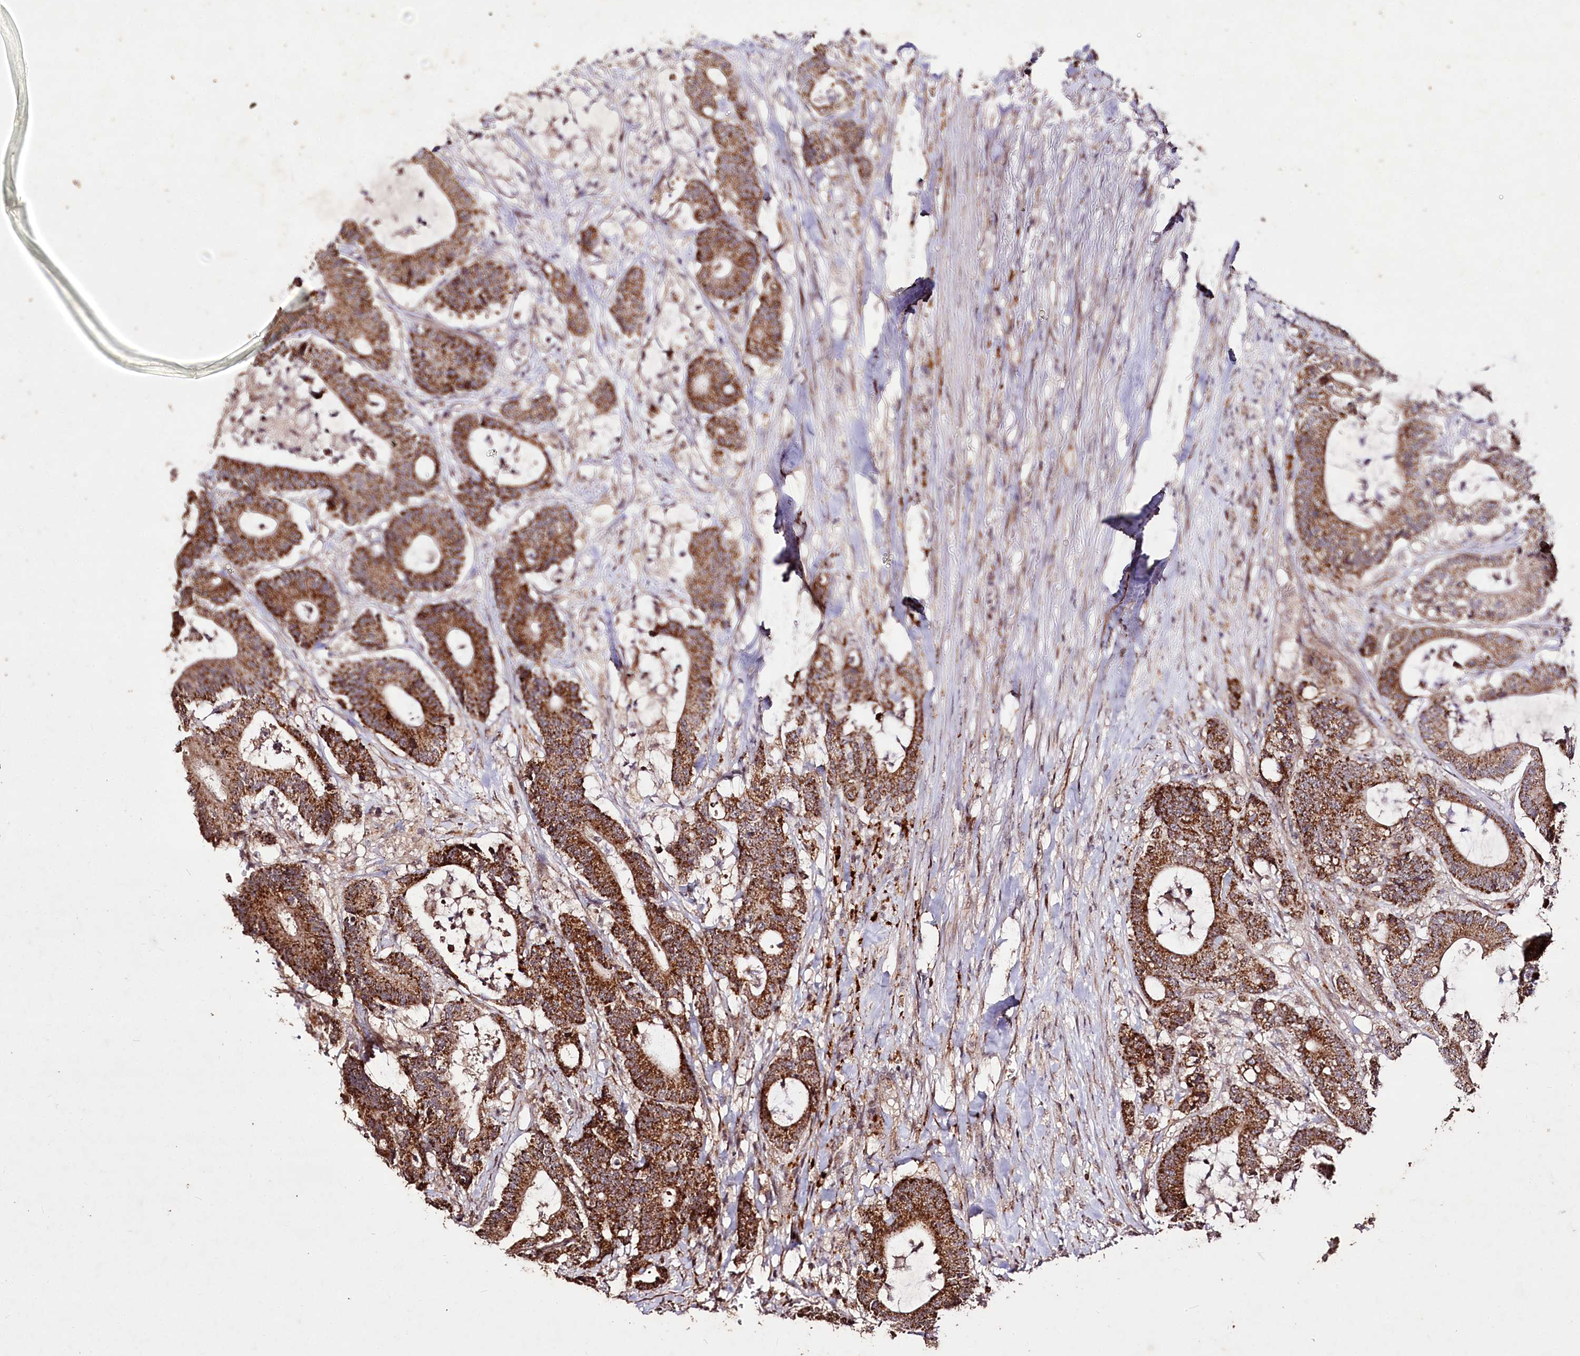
{"staining": {"intensity": "strong", "quantity": ">75%", "location": "cytoplasmic/membranous"}, "tissue": "colorectal cancer", "cell_type": "Tumor cells", "image_type": "cancer", "snomed": [{"axis": "morphology", "description": "Adenocarcinoma, NOS"}, {"axis": "topography", "description": "Colon"}], "caption": "The image displays staining of colorectal cancer (adenocarcinoma), revealing strong cytoplasmic/membranous protein positivity (brown color) within tumor cells.", "gene": "CARD19", "patient": {"sex": "female", "age": 84}}